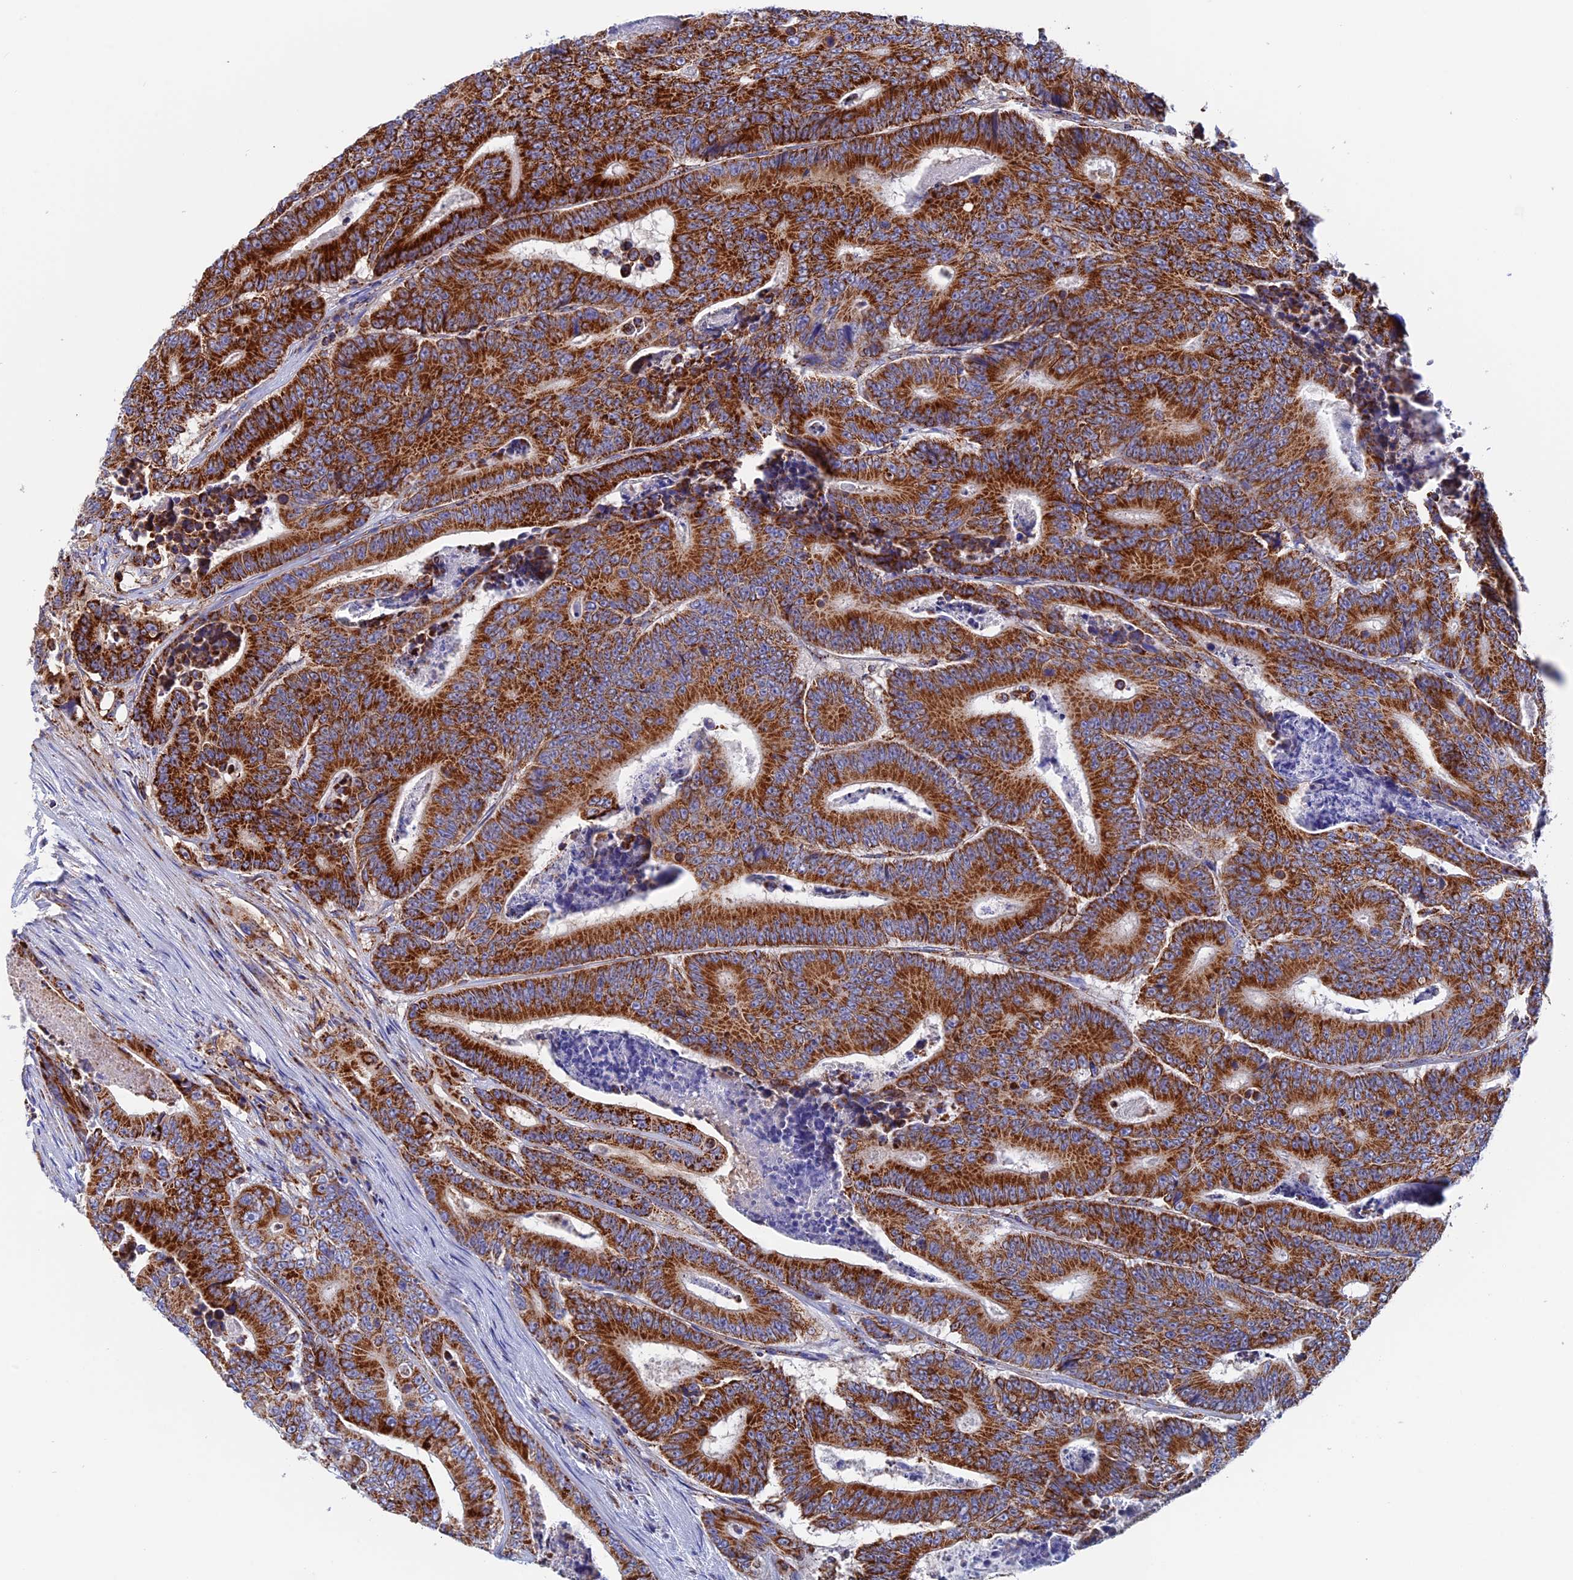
{"staining": {"intensity": "strong", "quantity": ">75%", "location": "cytoplasmic/membranous"}, "tissue": "colorectal cancer", "cell_type": "Tumor cells", "image_type": "cancer", "snomed": [{"axis": "morphology", "description": "Adenocarcinoma, NOS"}, {"axis": "topography", "description": "Colon"}], "caption": "Immunohistochemical staining of colorectal adenocarcinoma shows high levels of strong cytoplasmic/membranous protein expression in approximately >75% of tumor cells.", "gene": "WDR83", "patient": {"sex": "male", "age": 83}}